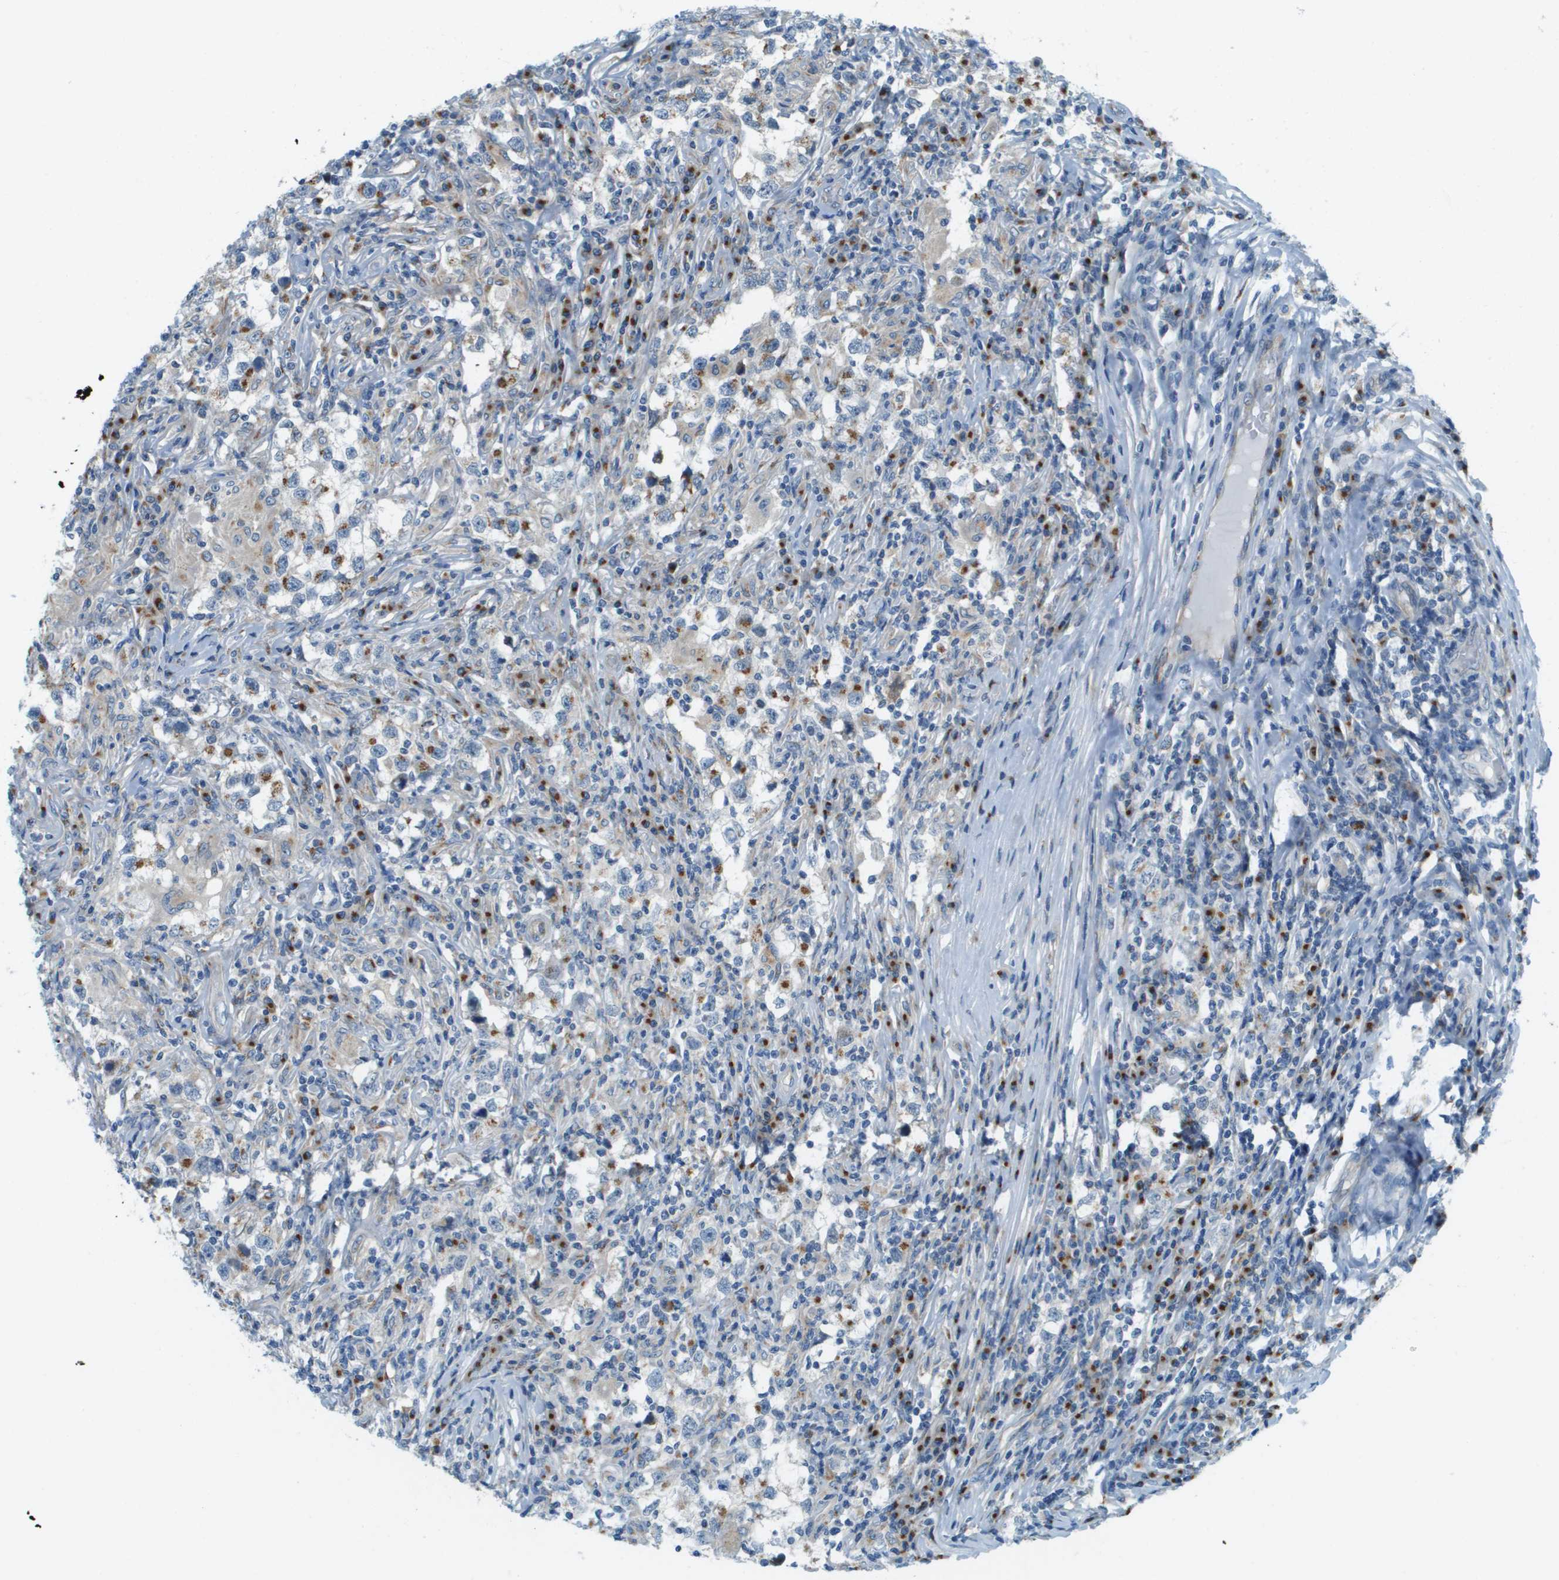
{"staining": {"intensity": "moderate", "quantity": "<25%", "location": "cytoplasmic/membranous"}, "tissue": "testis cancer", "cell_type": "Tumor cells", "image_type": "cancer", "snomed": [{"axis": "morphology", "description": "Carcinoma, Embryonal, NOS"}, {"axis": "topography", "description": "Testis"}], "caption": "This micrograph reveals testis embryonal carcinoma stained with immunohistochemistry (IHC) to label a protein in brown. The cytoplasmic/membranous of tumor cells show moderate positivity for the protein. Nuclei are counter-stained blue.", "gene": "ACBD3", "patient": {"sex": "male", "age": 21}}